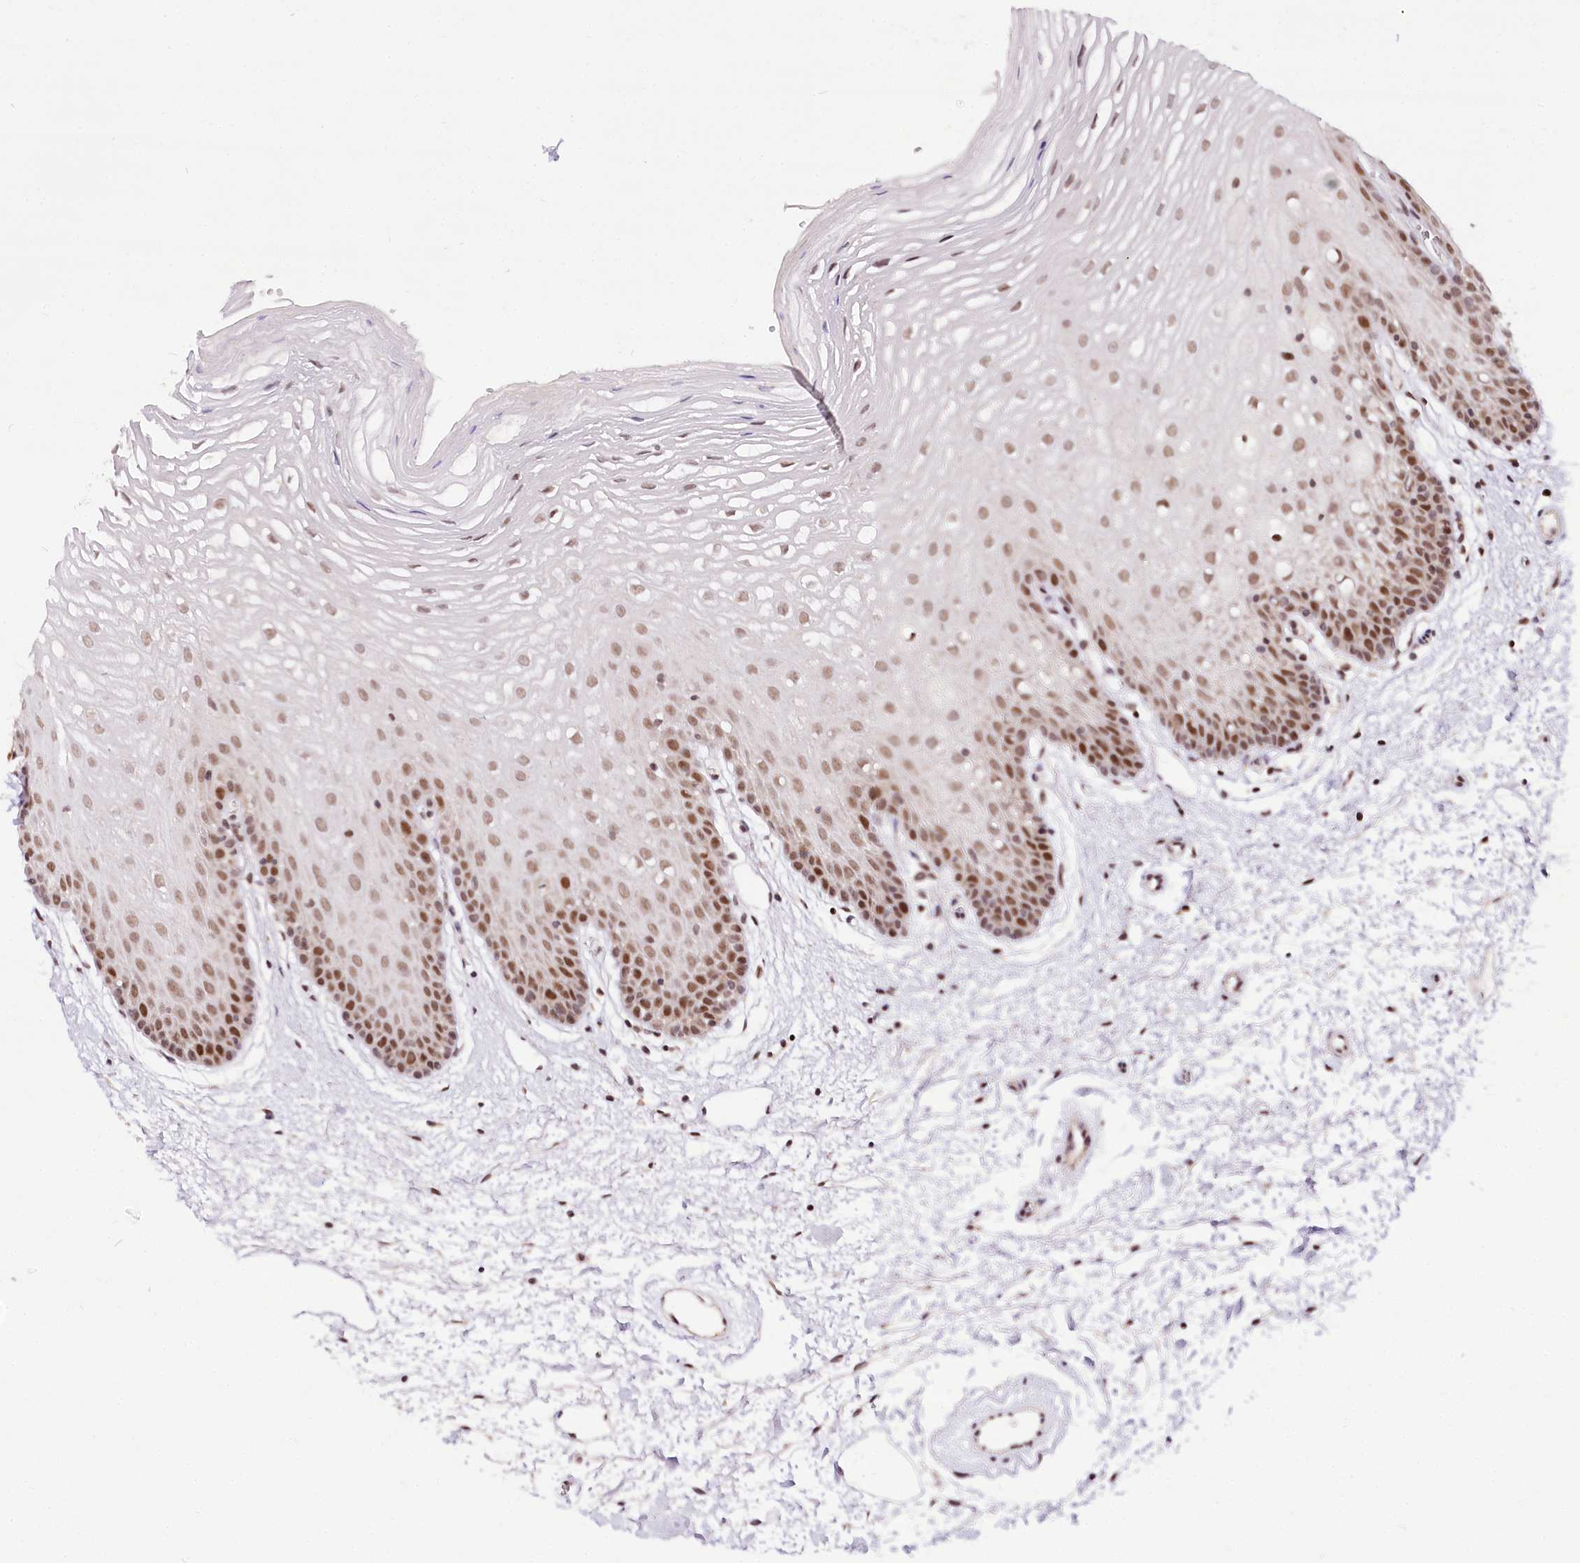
{"staining": {"intensity": "strong", "quantity": "25%-75%", "location": "nuclear"}, "tissue": "oral mucosa", "cell_type": "Squamous epithelial cells", "image_type": "normal", "snomed": [{"axis": "morphology", "description": "Normal tissue, NOS"}, {"axis": "topography", "description": "Oral tissue"}, {"axis": "topography", "description": "Tounge, NOS"}], "caption": "Oral mucosa stained with a protein marker reveals strong staining in squamous epithelial cells.", "gene": "POLA2", "patient": {"sex": "female", "age": 73}}